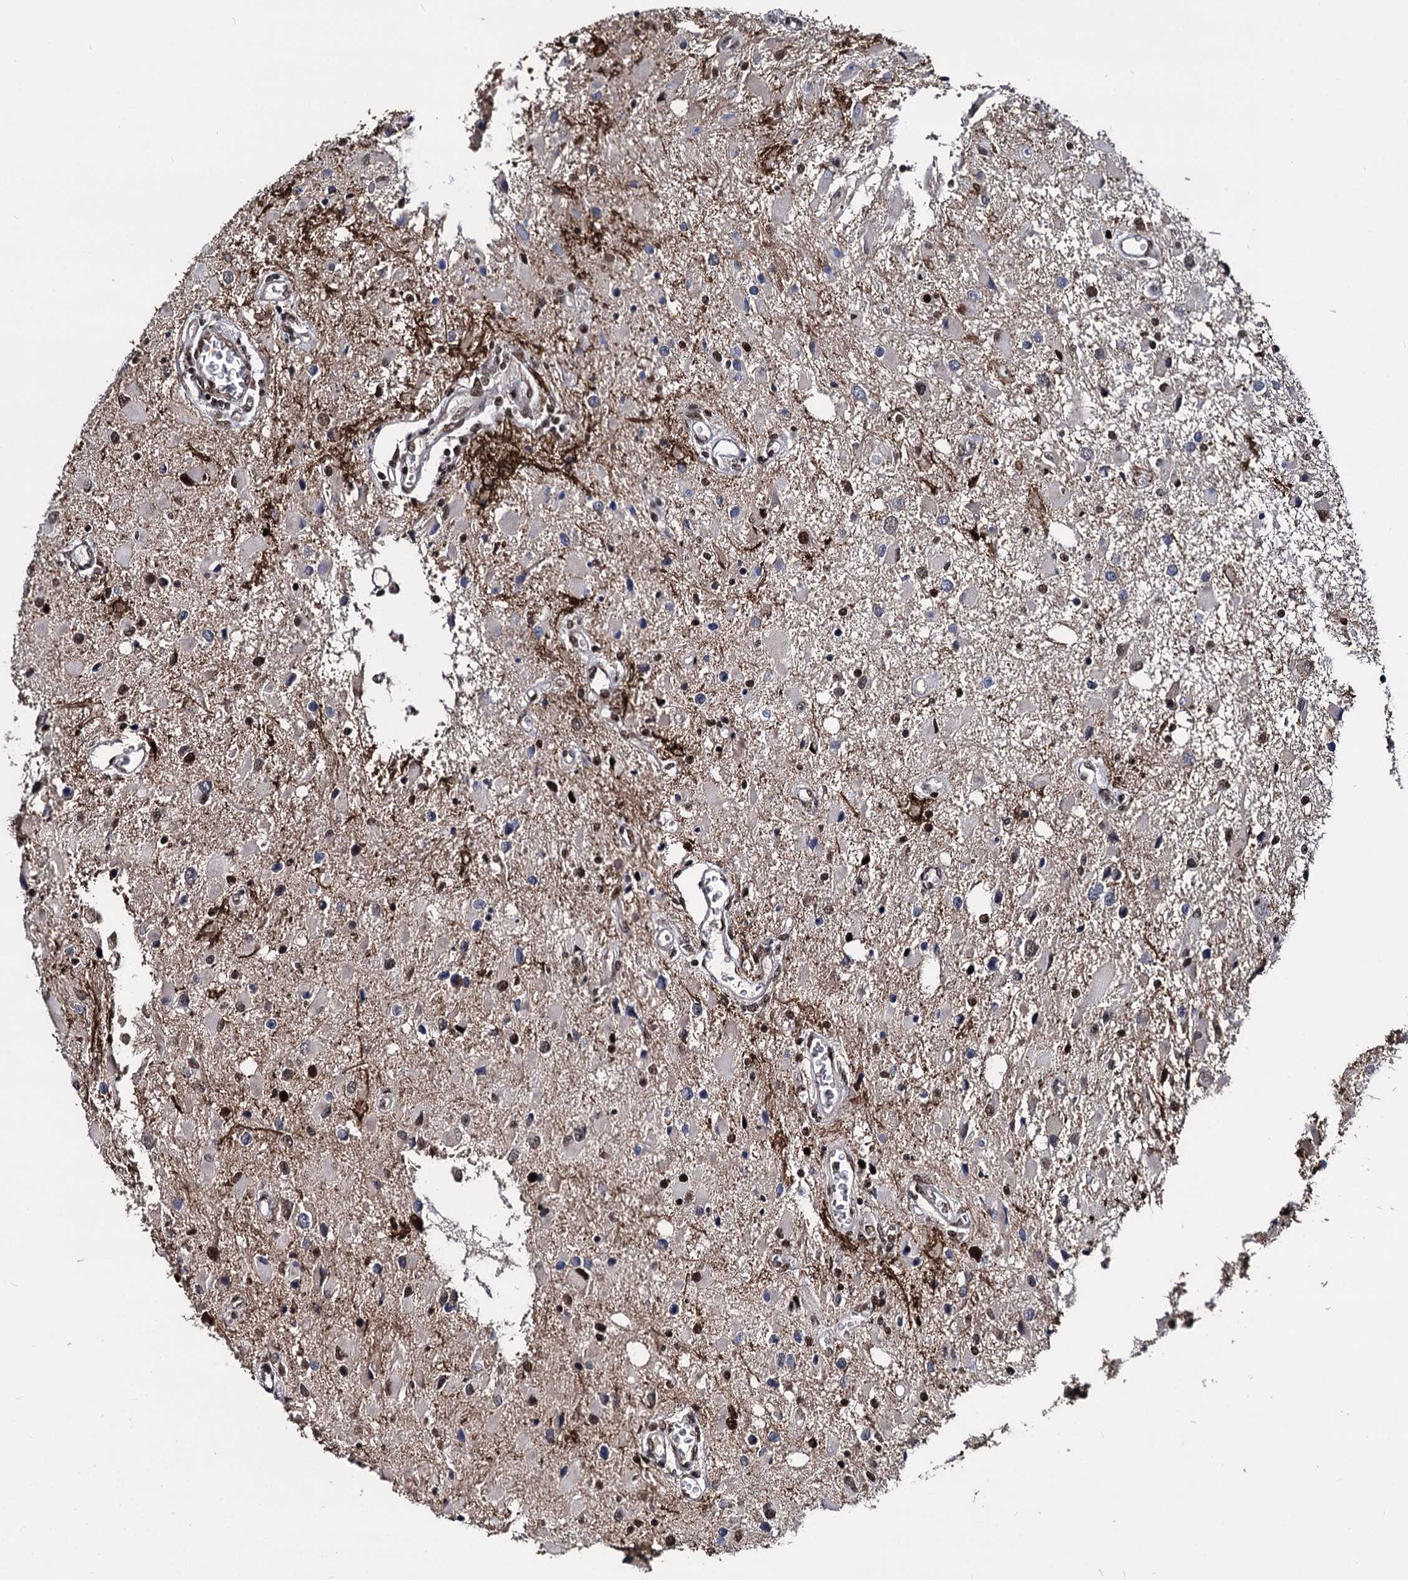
{"staining": {"intensity": "negative", "quantity": "none", "location": "none"}, "tissue": "glioma", "cell_type": "Tumor cells", "image_type": "cancer", "snomed": [{"axis": "morphology", "description": "Glioma, malignant, High grade"}, {"axis": "topography", "description": "Brain"}], "caption": "This is an immunohistochemistry (IHC) micrograph of malignant glioma (high-grade). There is no positivity in tumor cells.", "gene": "GALNT11", "patient": {"sex": "male", "age": 53}}